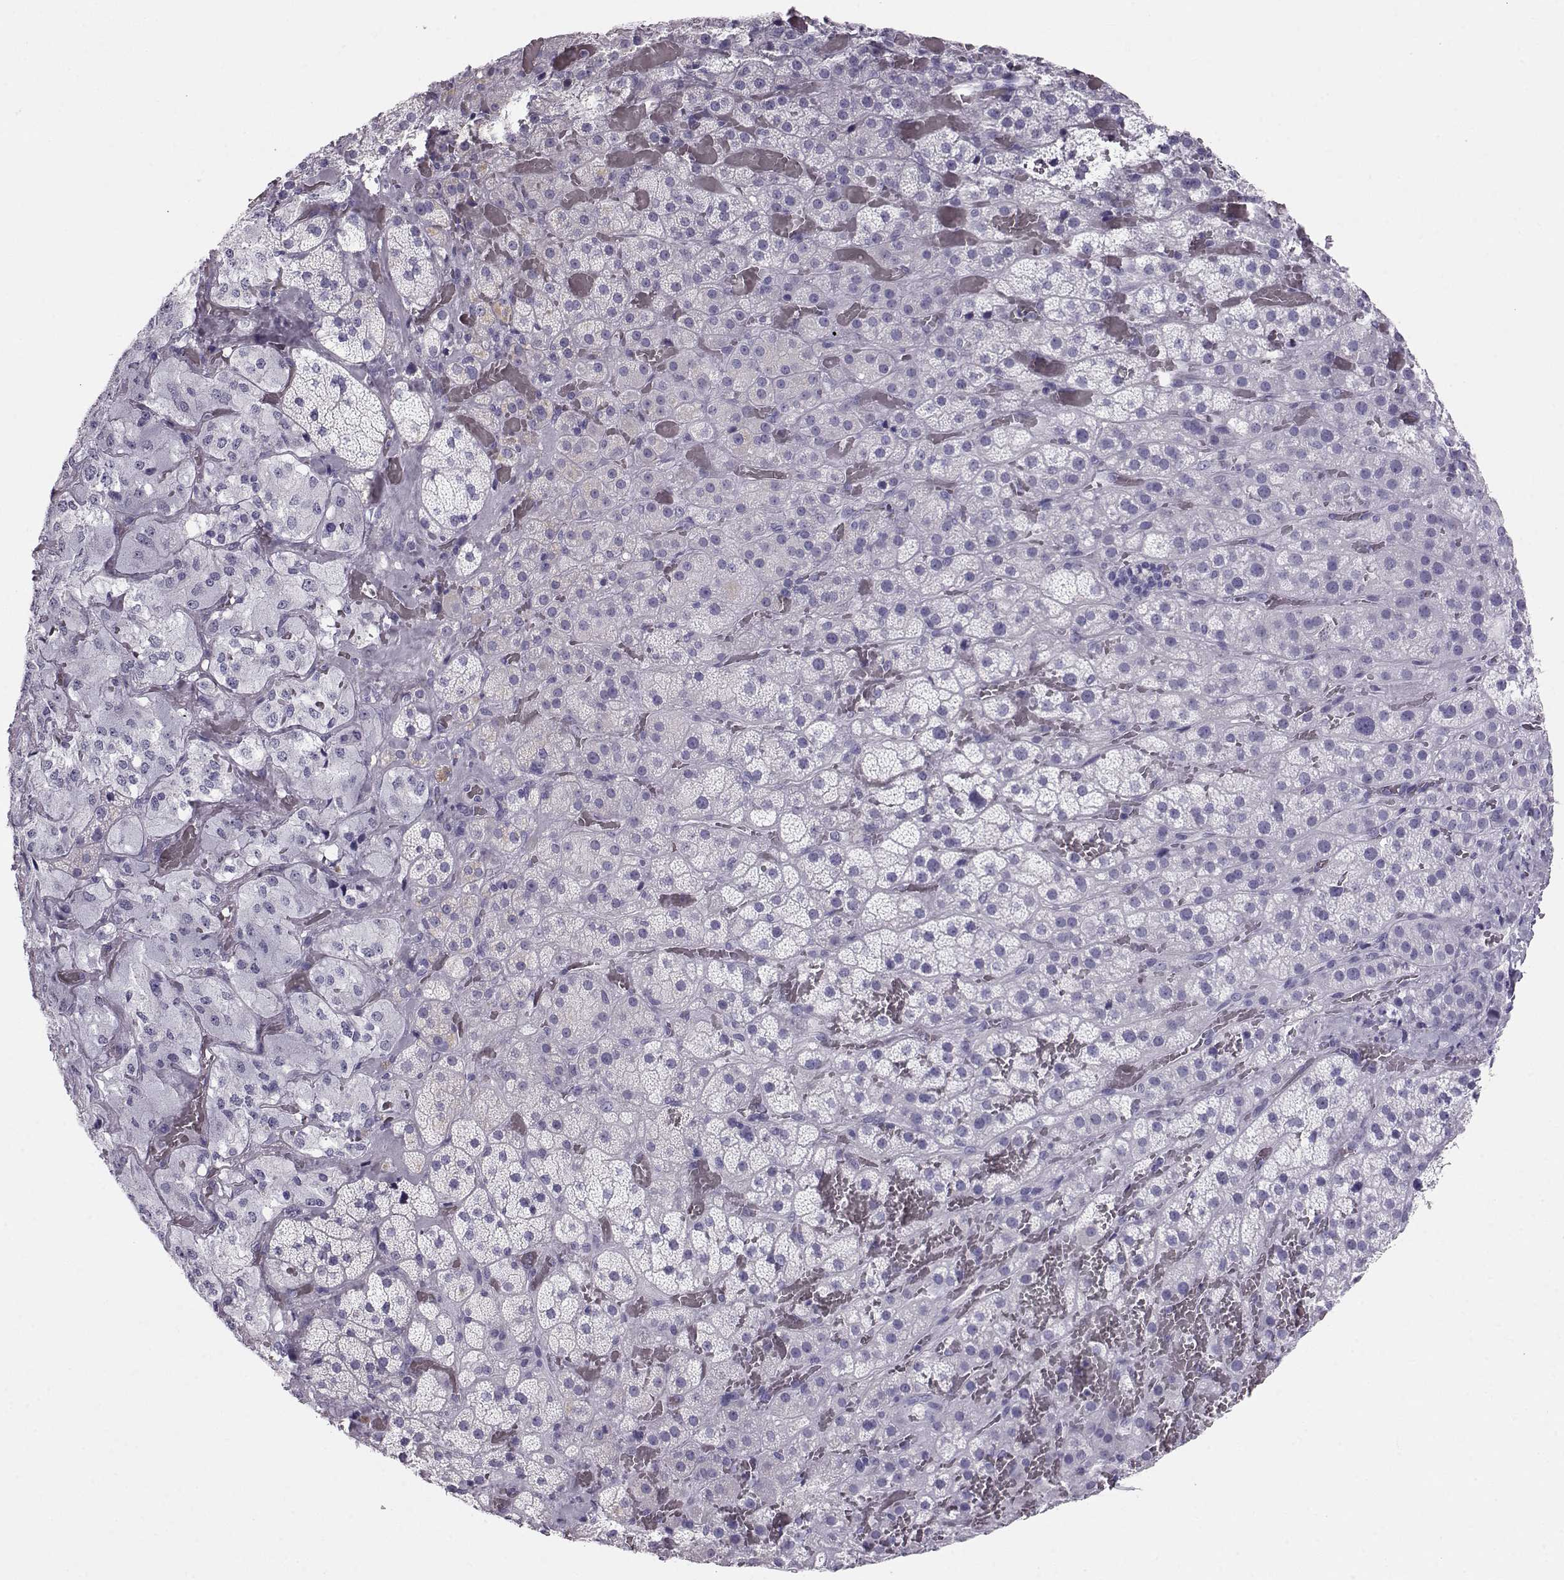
{"staining": {"intensity": "negative", "quantity": "none", "location": "none"}, "tissue": "adrenal gland", "cell_type": "Glandular cells", "image_type": "normal", "snomed": [{"axis": "morphology", "description": "Normal tissue, NOS"}, {"axis": "topography", "description": "Adrenal gland"}], "caption": "This is a micrograph of immunohistochemistry staining of normal adrenal gland, which shows no positivity in glandular cells. (DAB (3,3'-diaminobenzidine) immunohistochemistry, high magnification).", "gene": "RD3", "patient": {"sex": "male", "age": 57}}